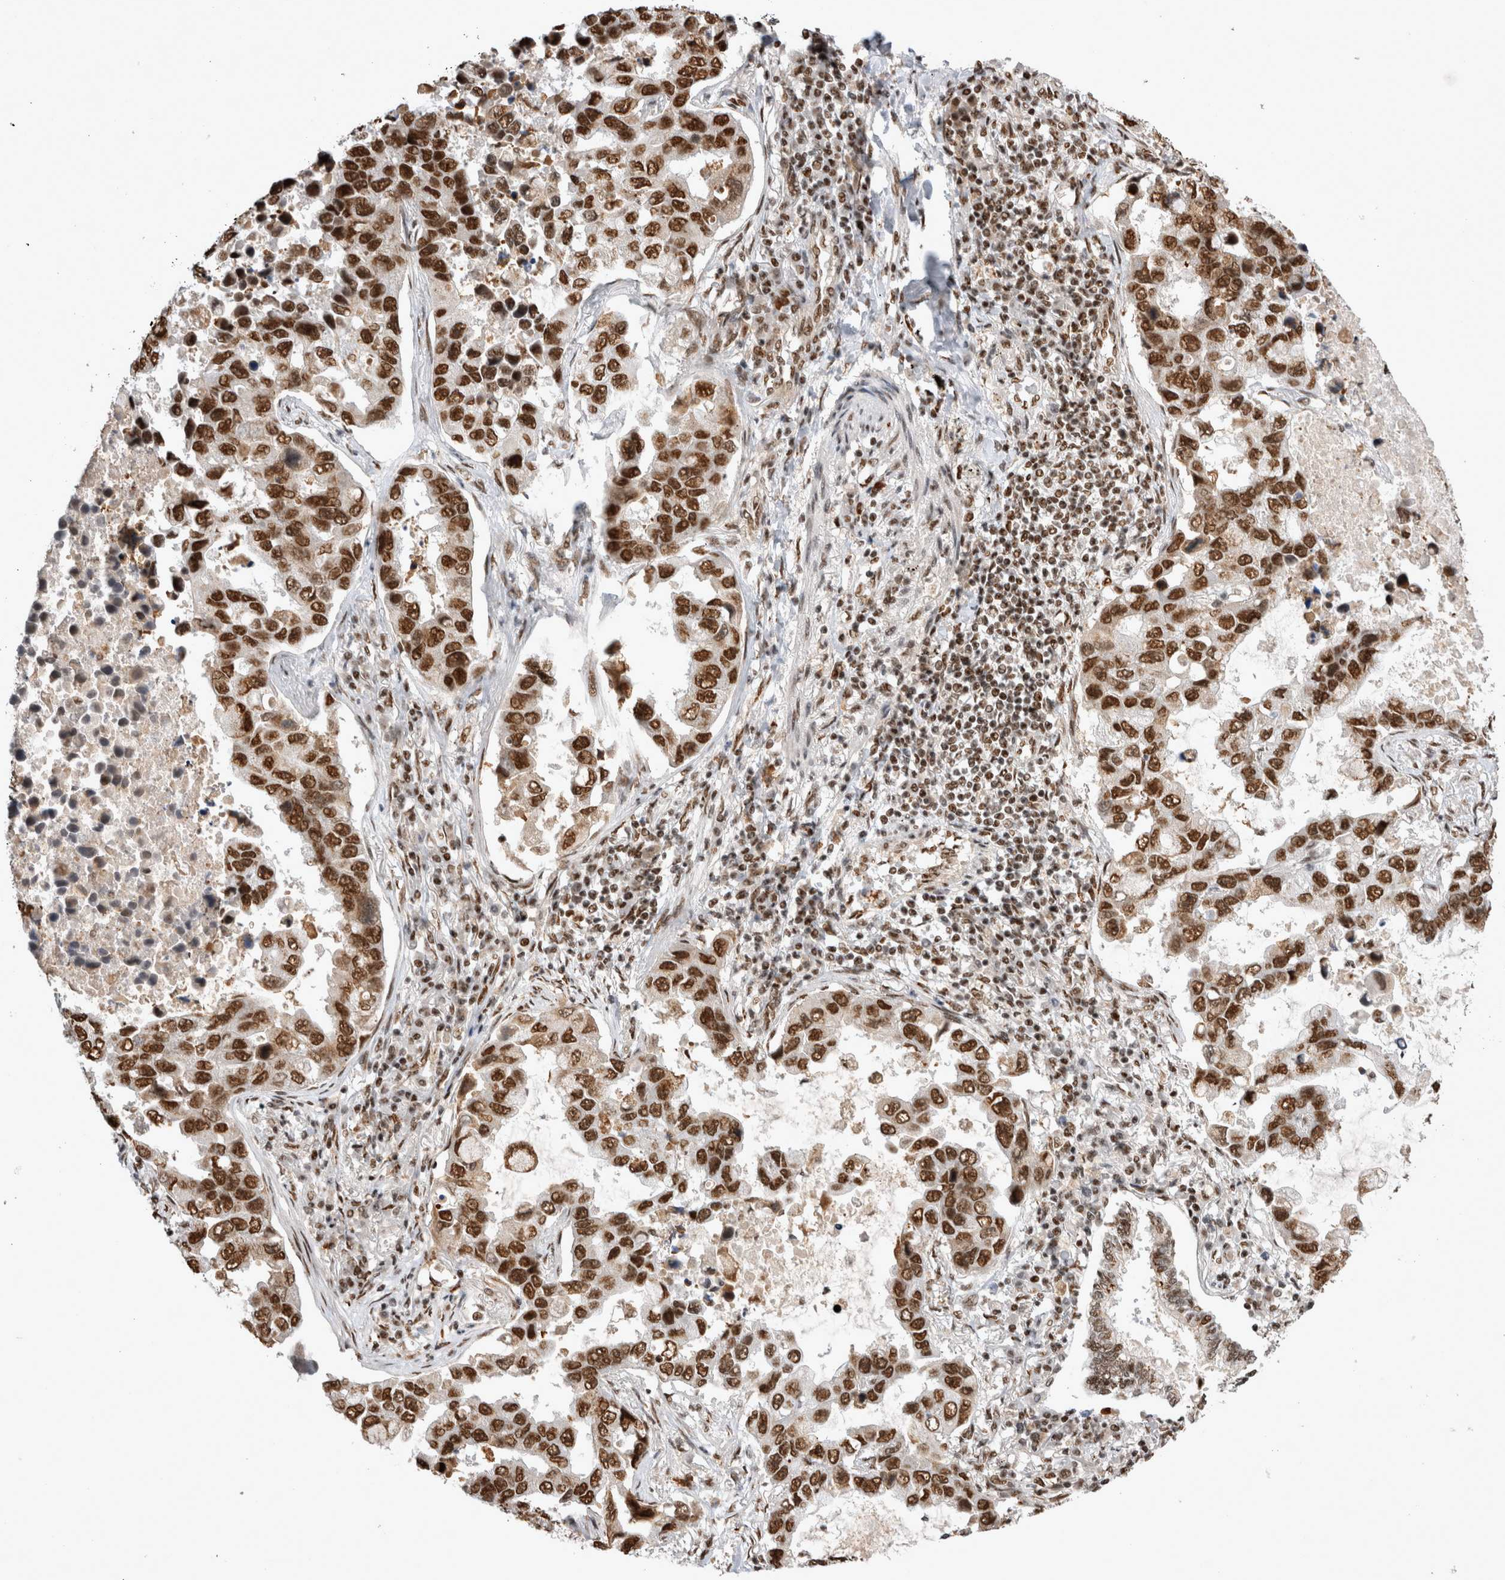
{"staining": {"intensity": "strong", "quantity": ">75%", "location": "nuclear"}, "tissue": "lung cancer", "cell_type": "Tumor cells", "image_type": "cancer", "snomed": [{"axis": "morphology", "description": "Adenocarcinoma, NOS"}, {"axis": "topography", "description": "Lung"}], "caption": "Human lung cancer stained with a protein marker demonstrates strong staining in tumor cells.", "gene": "EYA2", "patient": {"sex": "male", "age": 64}}